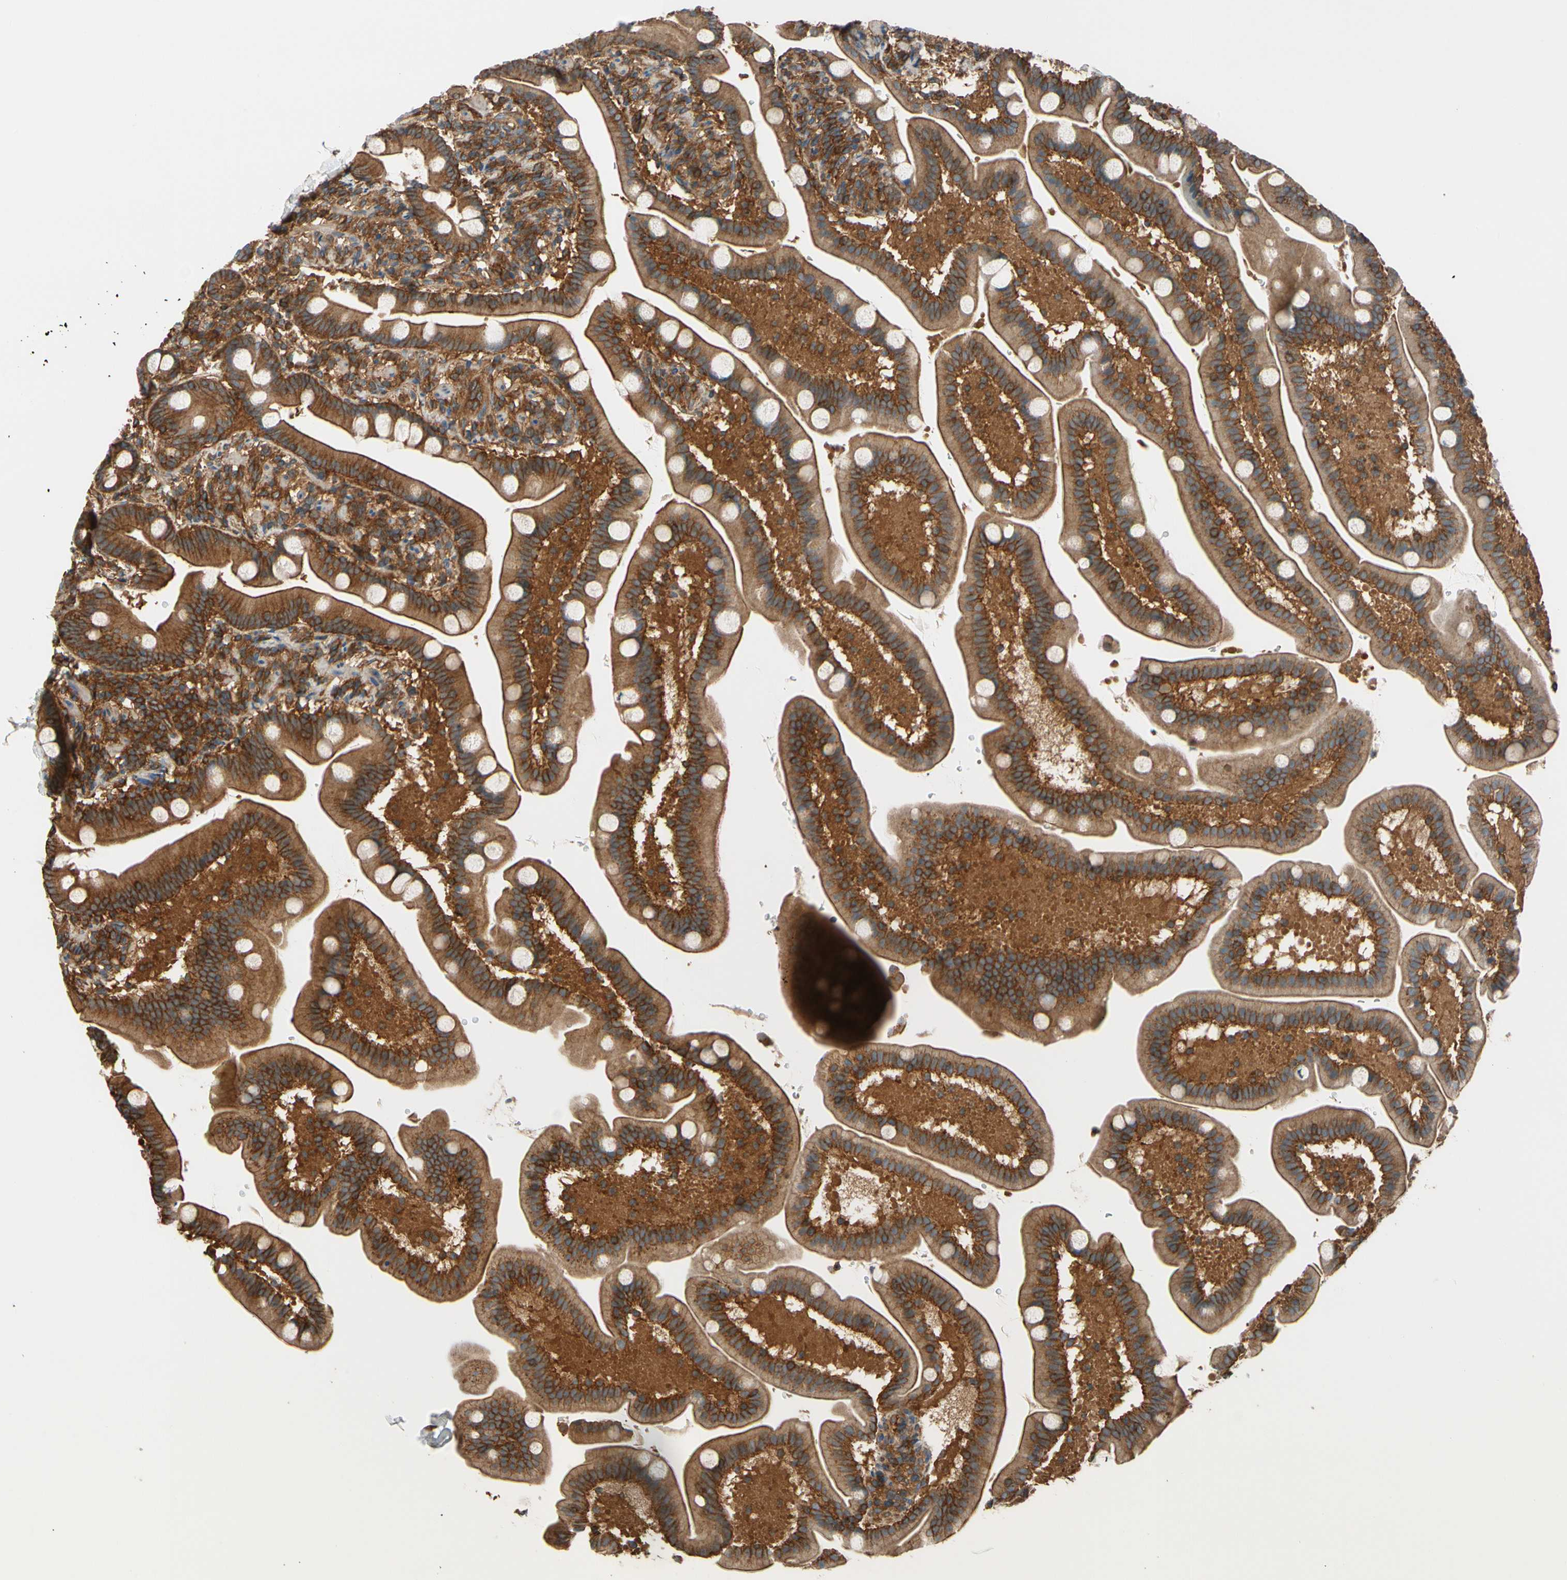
{"staining": {"intensity": "moderate", "quantity": ">75%", "location": "cytoplasmic/membranous"}, "tissue": "duodenum", "cell_type": "Glandular cells", "image_type": "normal", "snomed": [{"axis": "morphology", "description": "Normal tissue, NOS"}, {"axis": "topography", "description": "Duodenum"}], "caption": "A high-resolution micrograph shows IHC staining of normal duodenum, which shows moderate cytoplasmic/membranous staining in approximately >75% of glandular cells.", "gene": "EPS15", "patient": {"sex": "male", "age": 54}}